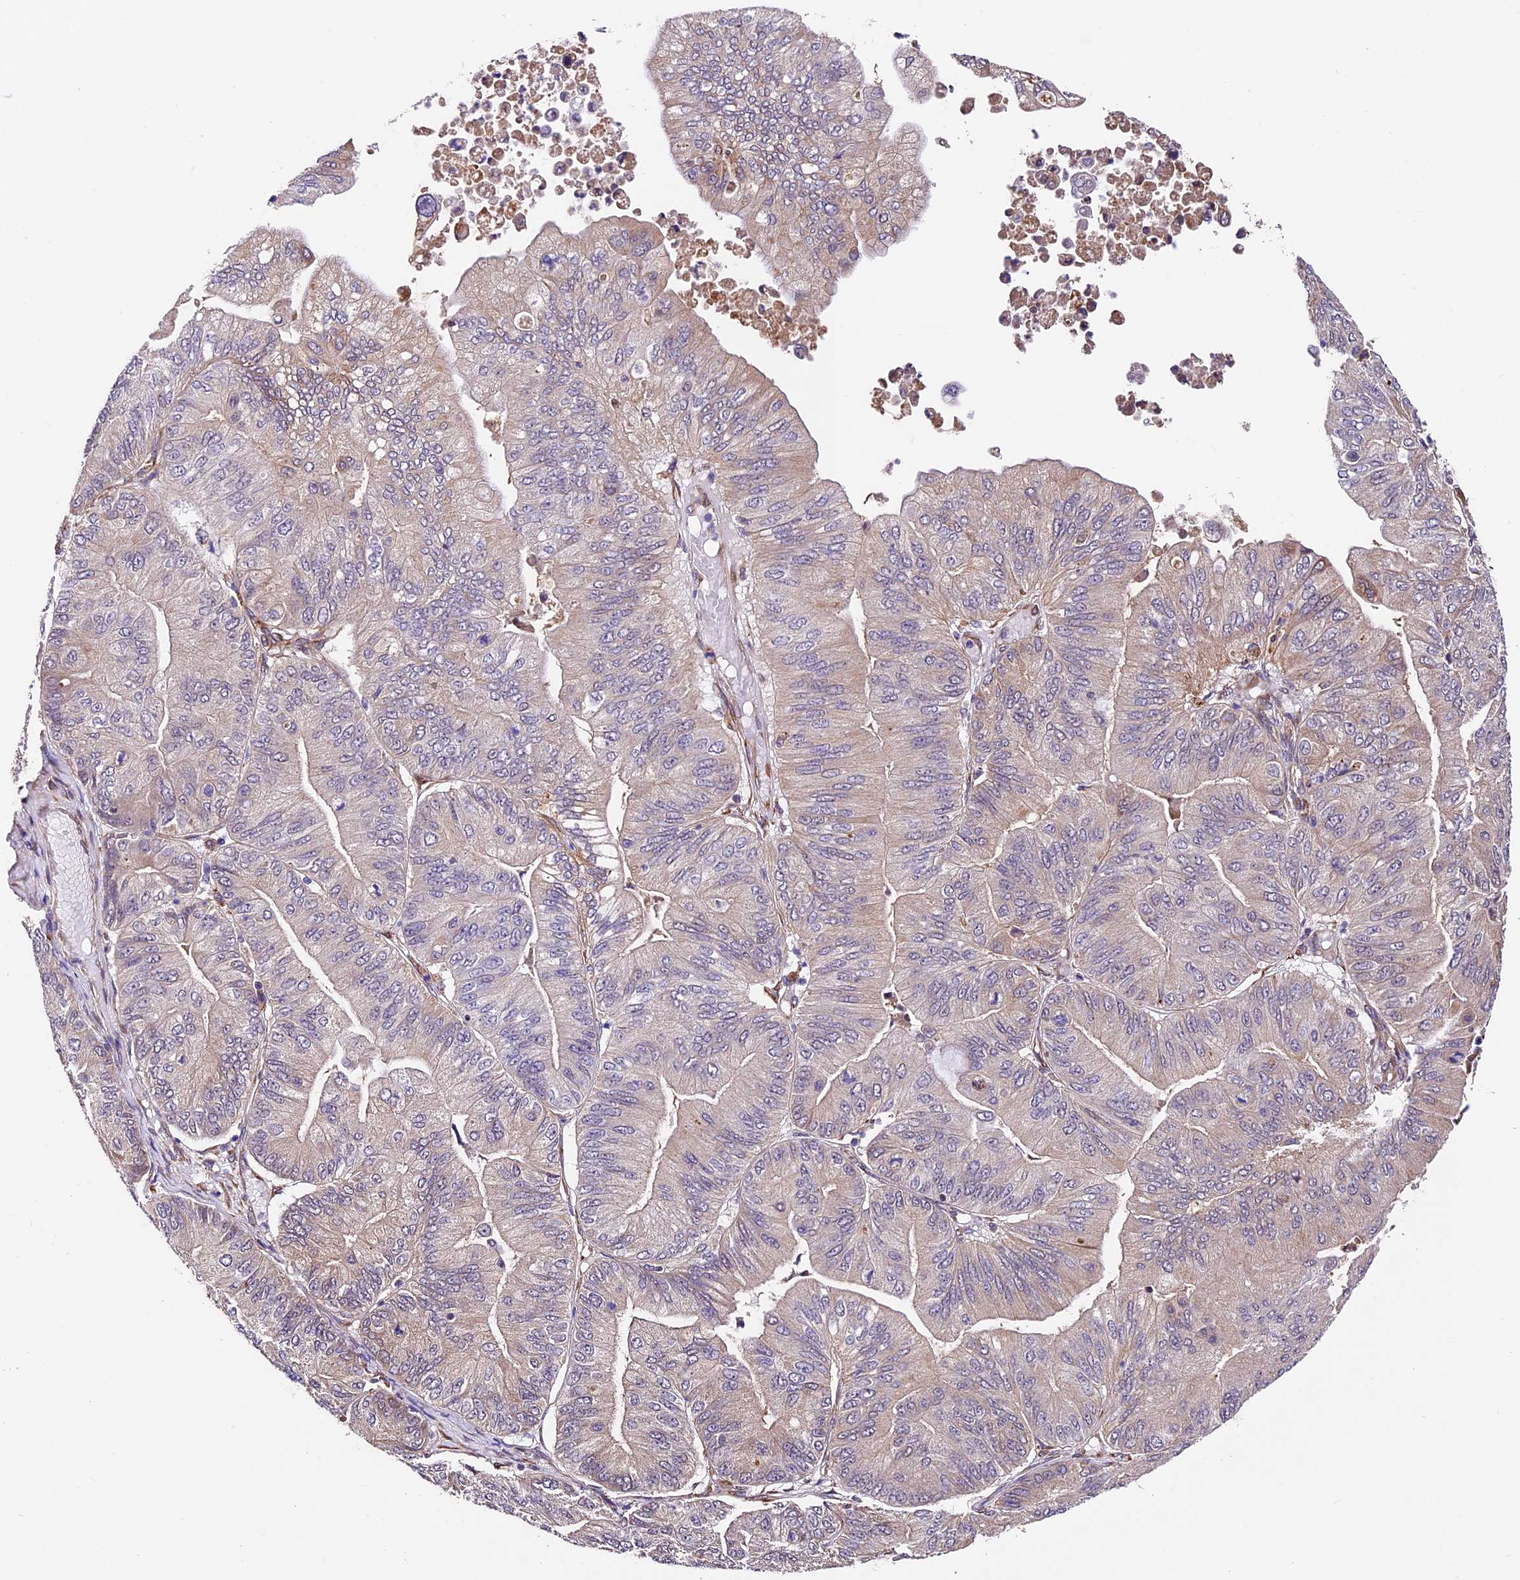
{"staining": {"intensity": "moderate", "quantity": "<25%", "location": "cytoplasmic/membranous"}, "tissue": "ovarian cancer", "cell_type": "Tumor cells", "image_type": "cancer", "snomed": [{"axis": "morphology", "description": "Cystadenocarcinoma, mucinous, NOS"}, {"axis": "topography", "description": "Ovary"}], "caption": "Immunohistochemical staining of ovarian cancer (mucinous cystadenocarcinoma) demonstrates low levels of moderate cytoplasmic/membranous protein staining in approximately <25% of tumor cells.", "gene": "LSM7", "patient": {"sex": "female", "age": 61}}